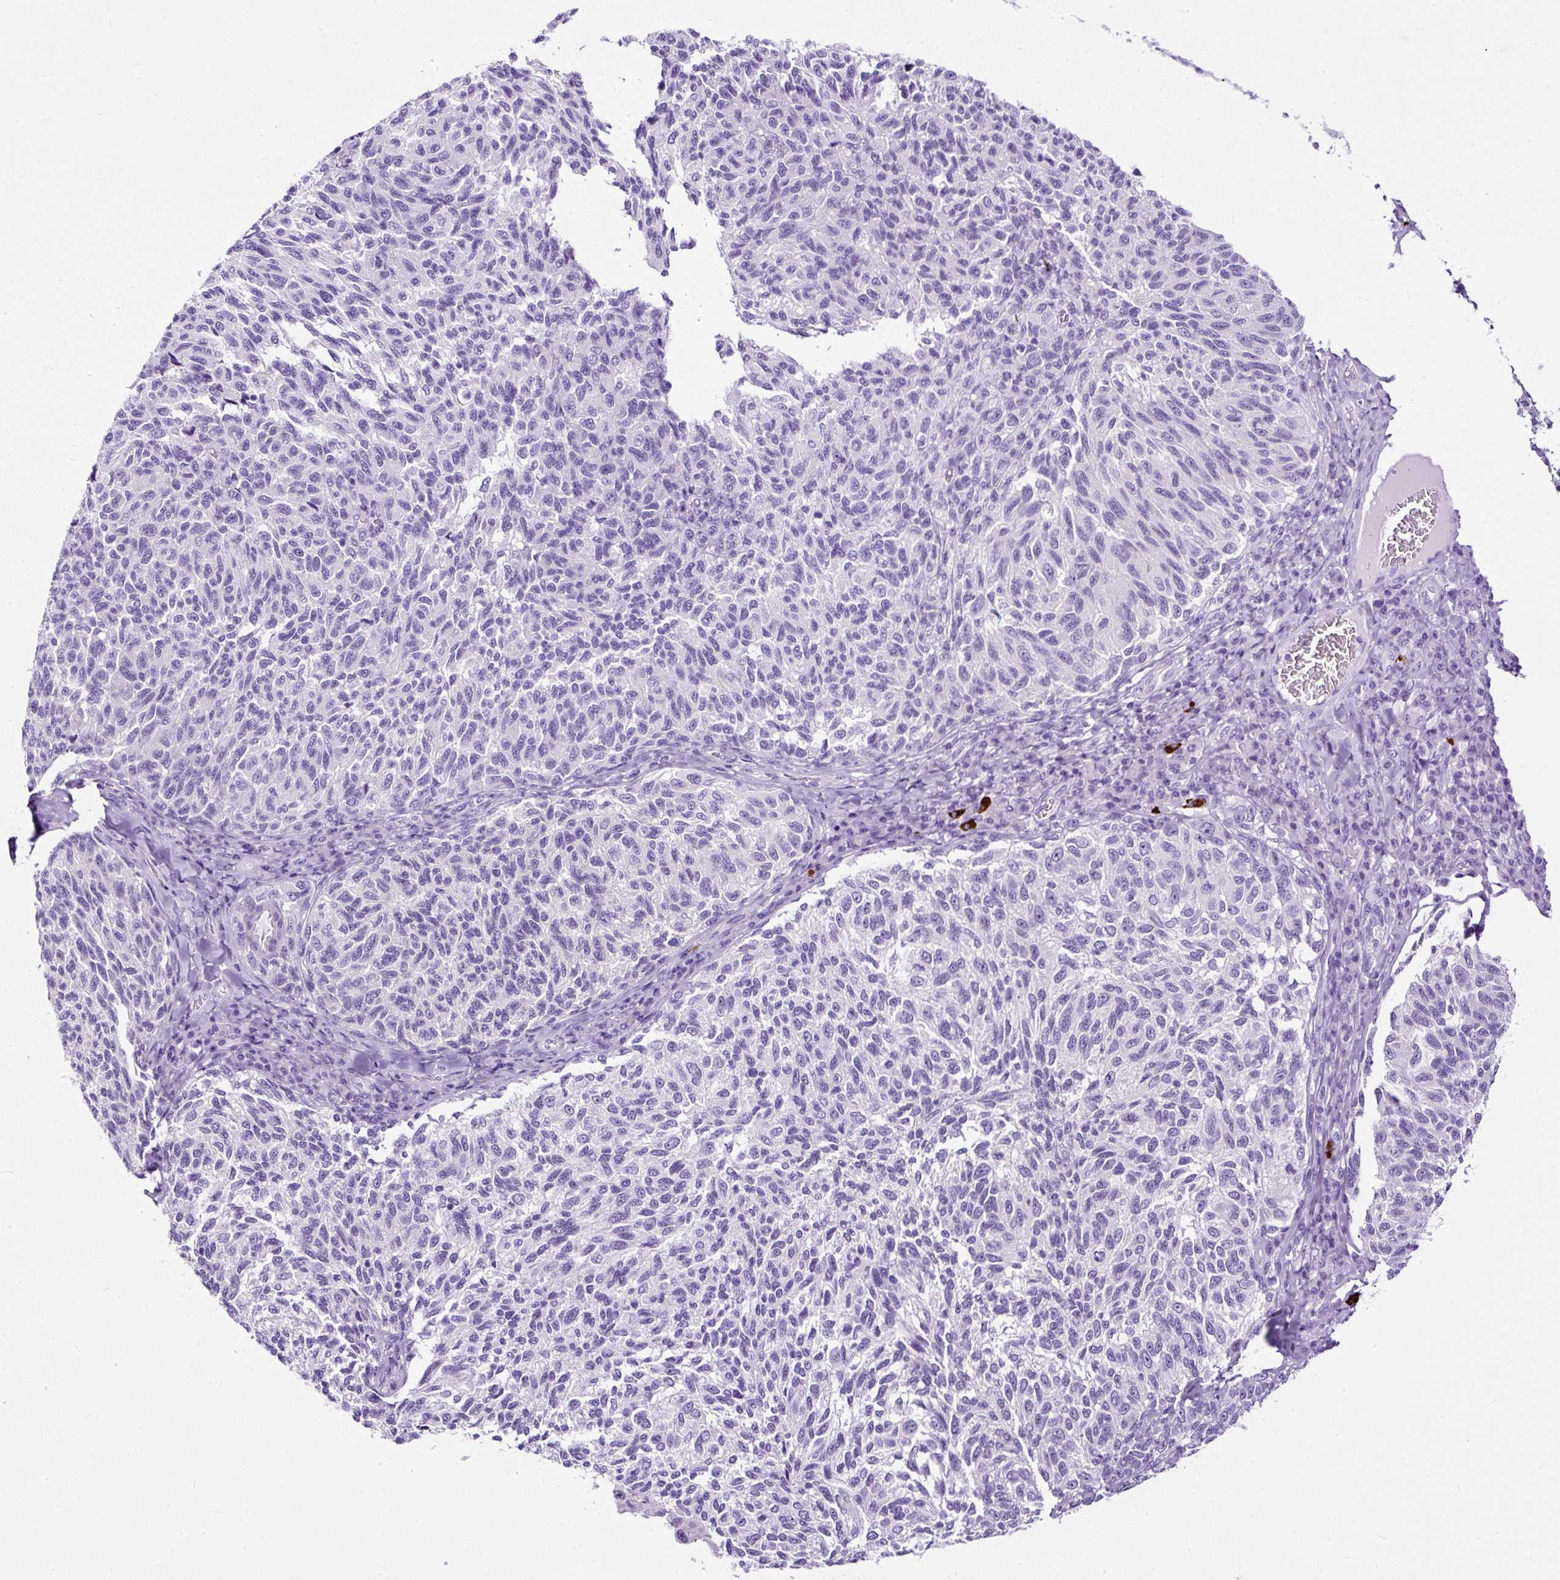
{"staining": {"intensity": "negative", "quantity": "none", "location": "none"}, "tissue": "melanoma", "cell_type": "Tumor cells", "image_type": "cancer", "snomed": [{"axis": "morphology", "description": "Malignant melanoma, NOS"}, {"axis": "topography", "description": "Skin"}], "caption": "This is an immunohistochemistry photomicrograph of malignant melanoma. There is no expression in tumor cells.", "gene": "STOX2", "patient": {"sex": "female", "age": 73}}